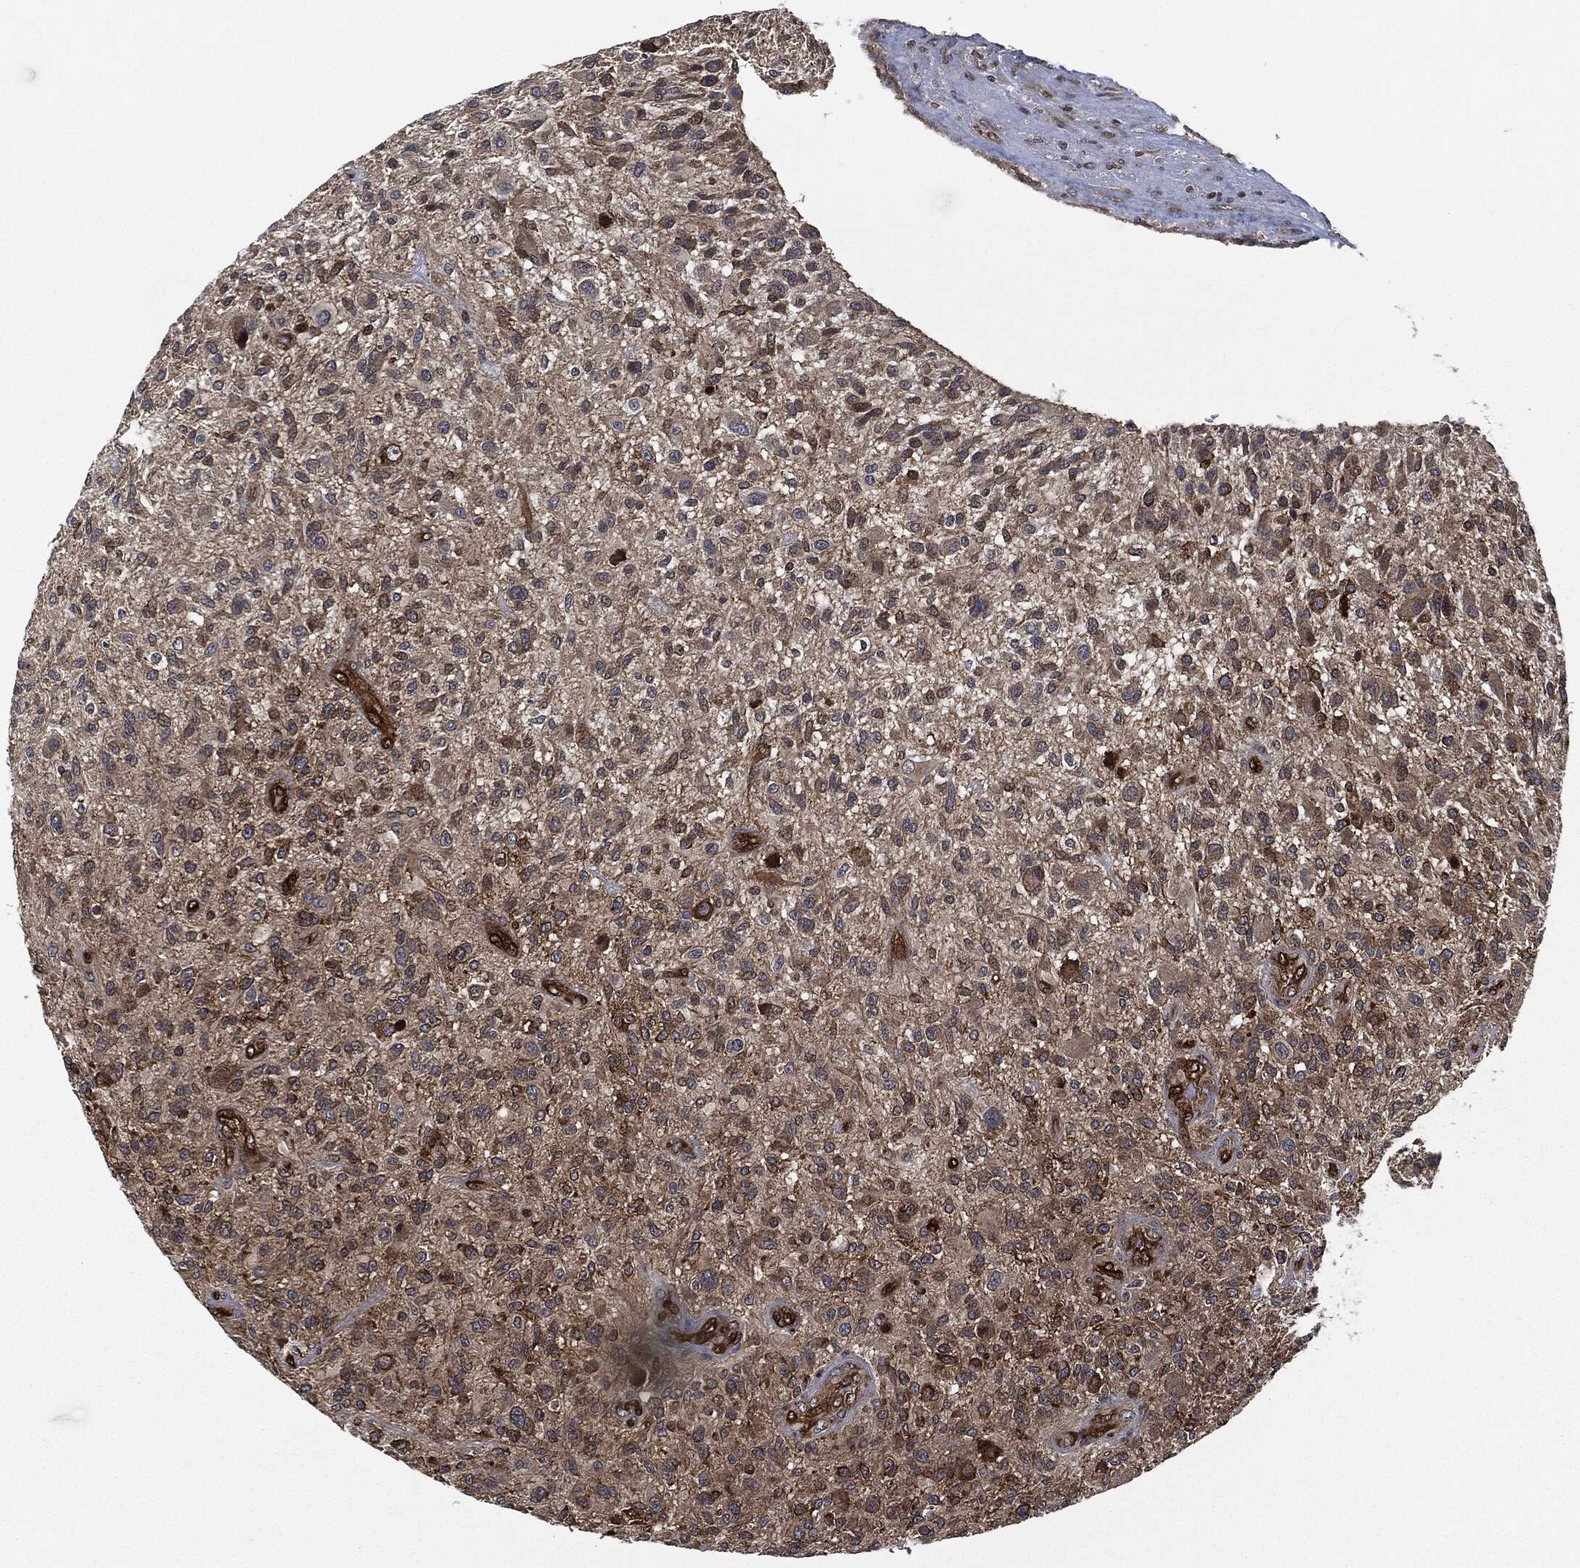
{"staining": {"intensity": "moderate", "quantity": "25%-75%", "location": "cytoplasmic/membranous"}, "tissue": "glioma", "cell_type": "Tumor cells", "image_type": "cancer", "snomed": [{"axis": "morphology", "description": "Glioma, malignant, High grade"}, {"axis": "topography", "description": "Brain"}], "caption": "Glioma stained for a protein shows moderate cytoplasmic/membranous positivity in tumor cells.", "gene": "HRAS", "patient": {"sex": "male", "age": 47}}